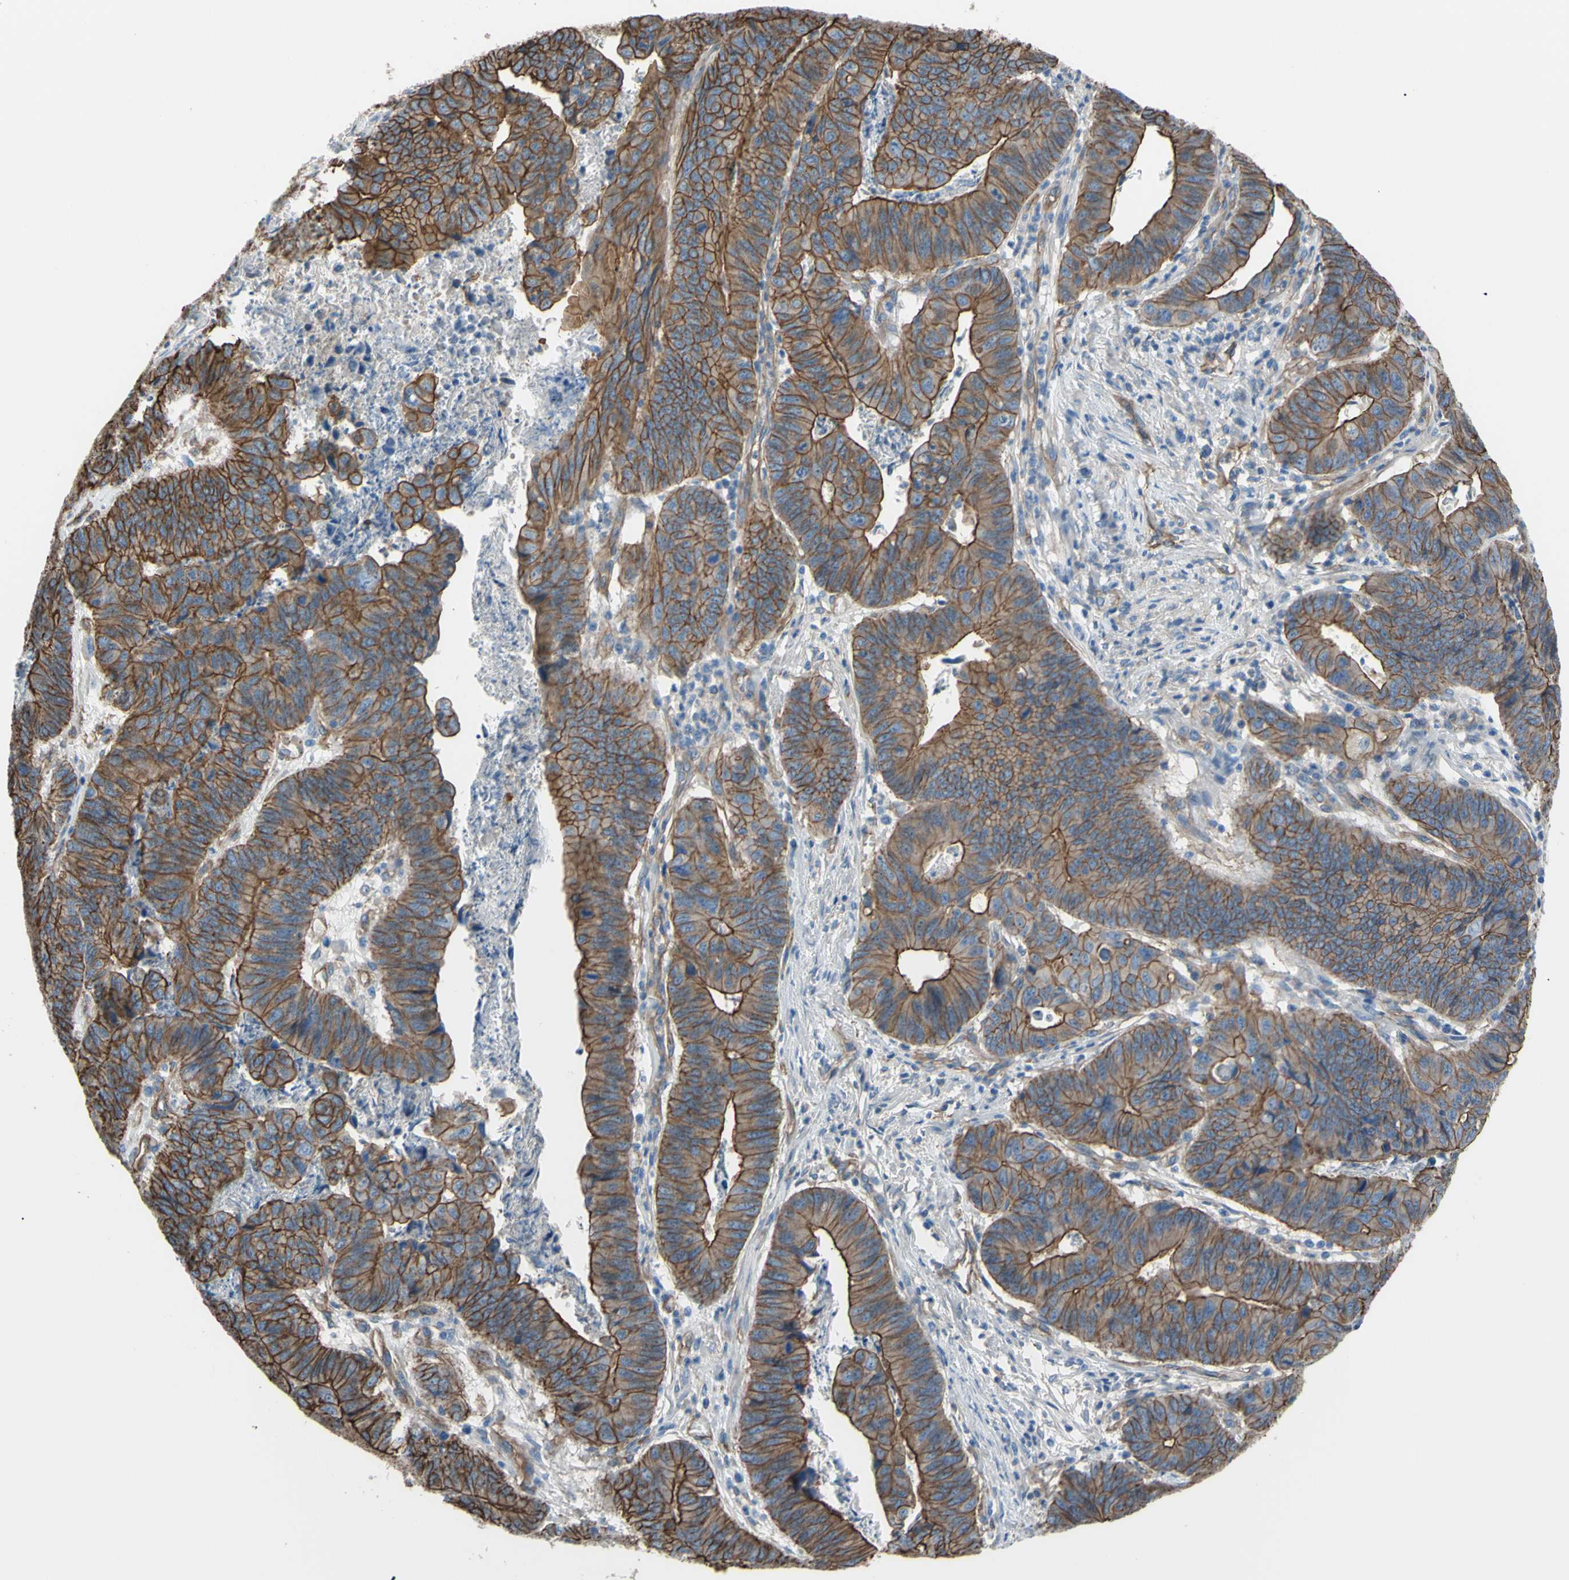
{"staining": {"intensity": "strong", "quantity": ">75%", "location": "cytoplasmic/membranous"}, "tissue": "stomach cancer", "cell_type": "Tumor cells", "image_type": "cancer", "snomed": [{"axis": "morphology", "description": "Adenocarcinoma, NOS"}, {"axis": "topography", "description": "Stomach, lower"}], "caption": "Human stomach adenocarcinoma stained with a protein marker reveals strong staining in tumor cells.", "gene": "TPBG", "patient": {"sex": "male", "age": 77}}